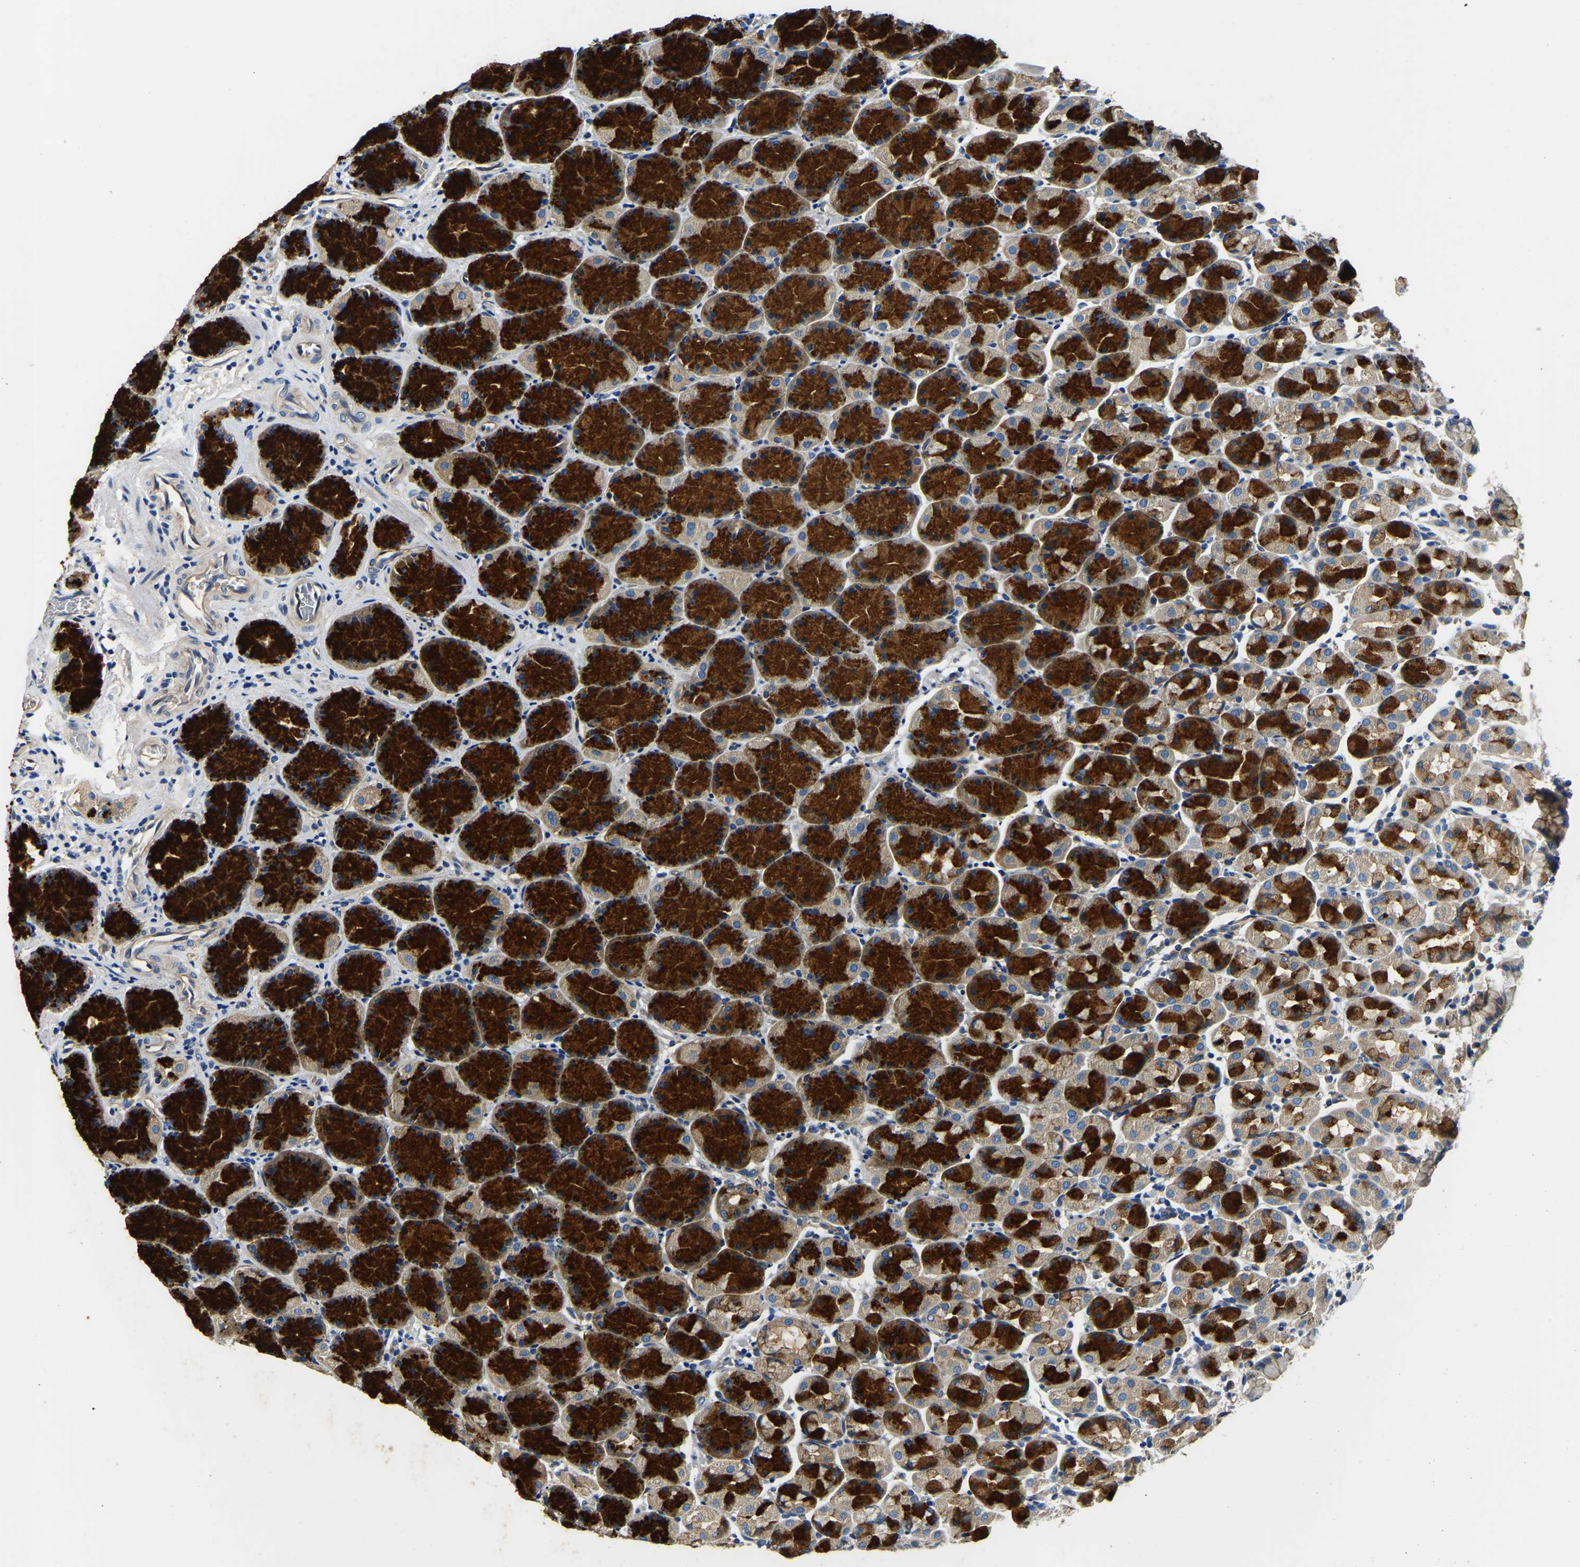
{"staining": {"intensity": "strong", "quantity": ">75%", "location": "cytoplasmic/membranous"}, "tissue": "stomach", "cell_type": "Glandular cells", "image_type": "normal", "snomed": [{"axis": "morphology", "description": "Normal tissue, NOS"}, {"axis": "topography", "description": "Stomach"}], "caption": "Protein expression analysis of normal human stomach reveals strong cytoplasmic/membranous expression in approximately >75% of glandular cells.", "gene": "CSDE1", "patient": {"sex": "male", "age": 42}}